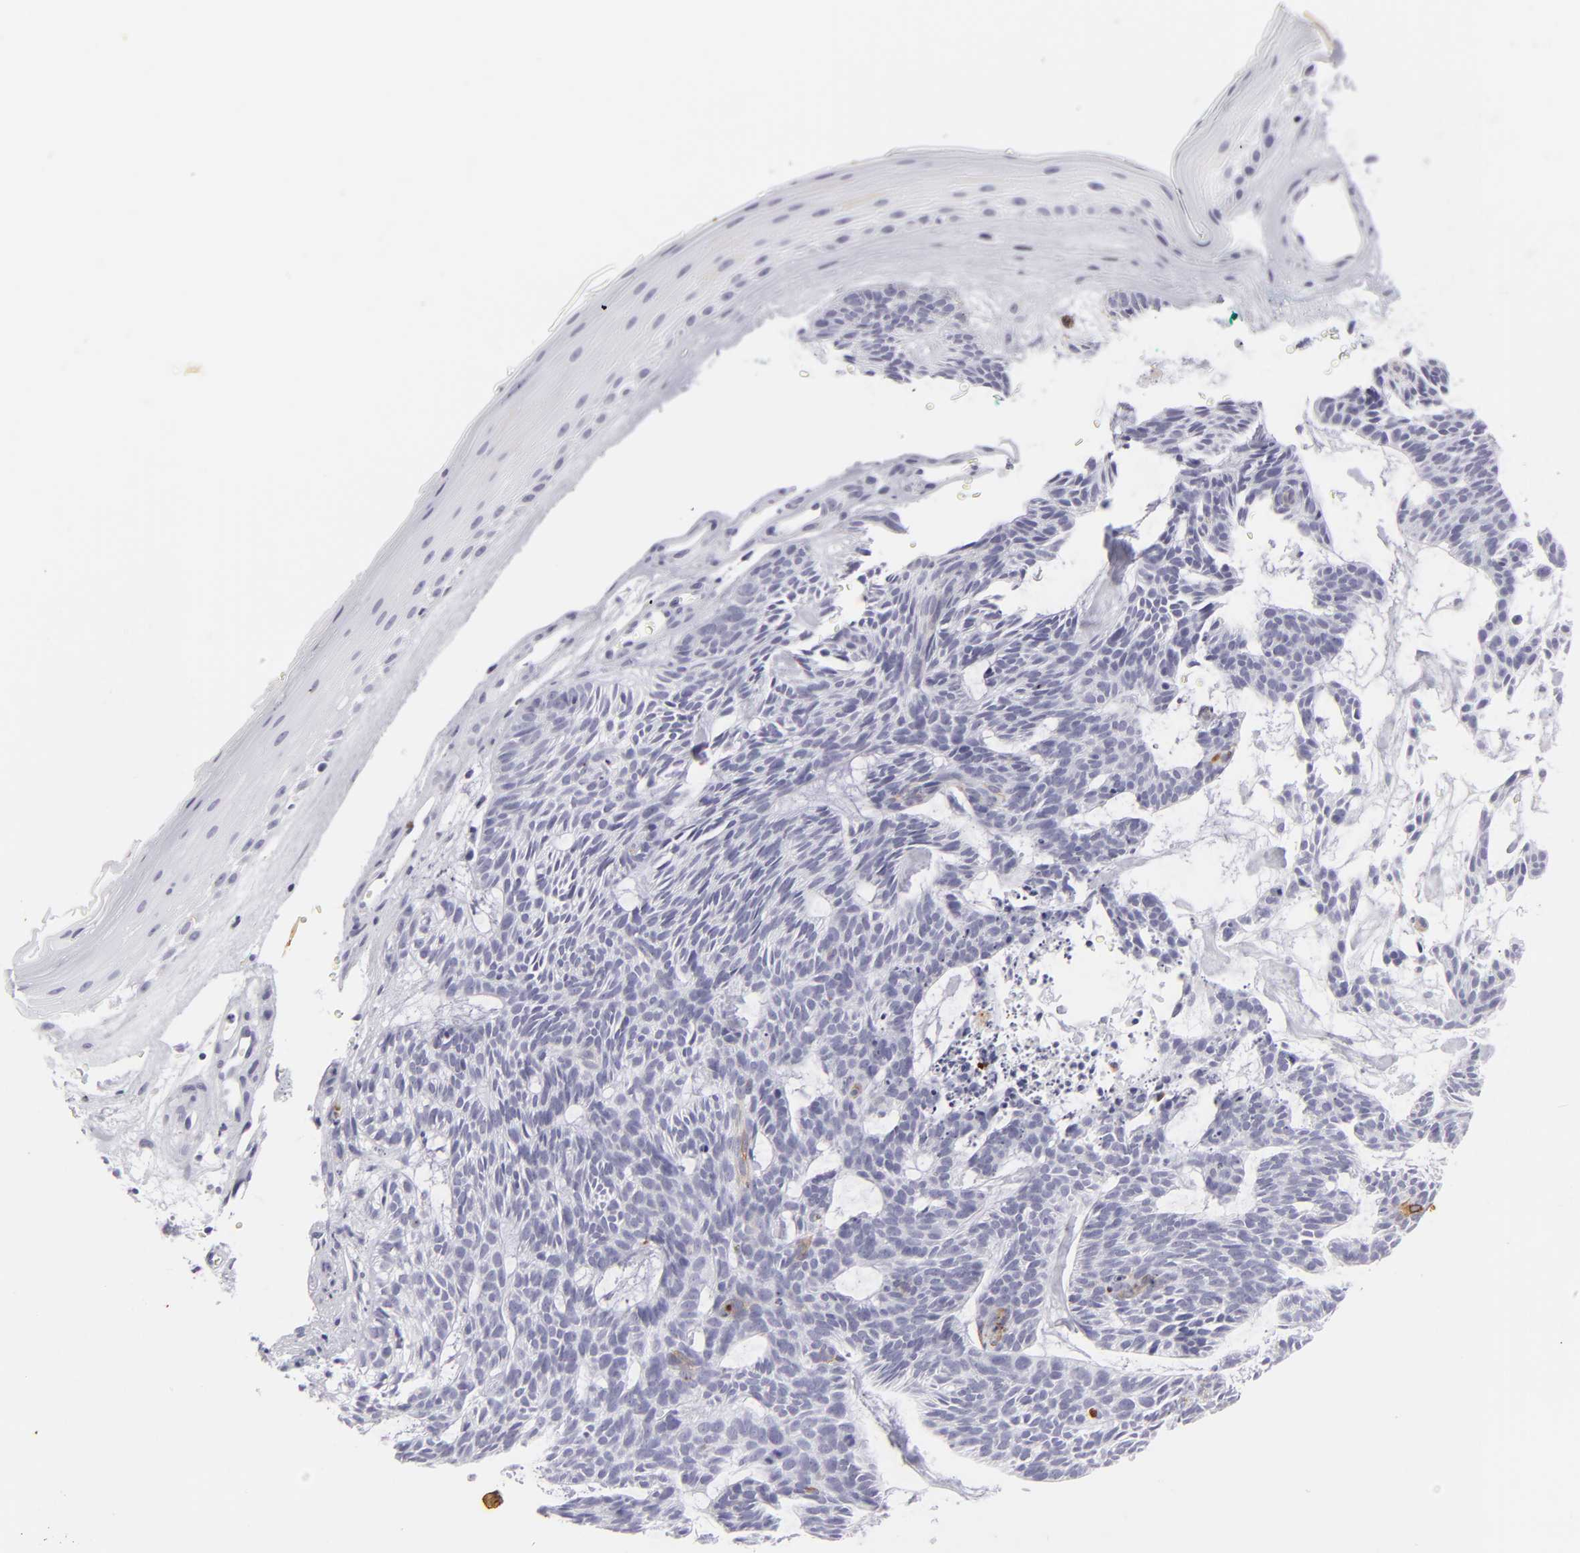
{"staining": {"intensity": "negative", "quantity": "none", "location": "none"}, "tissue": "skin cancer", "cell_type": "Tumor cells", "image_type": "cancer", "snomed": [{"axis": "morphology", "description": "Basal cell carcinoma"}, {"axis": "topography", "description": "Skin"}], "caption": "Tumor cells show no significant protein expression in skin cancer (basal cell carcinoma).", "gene": "KRT1", "patient": {"sex": "male", "age": 75}}